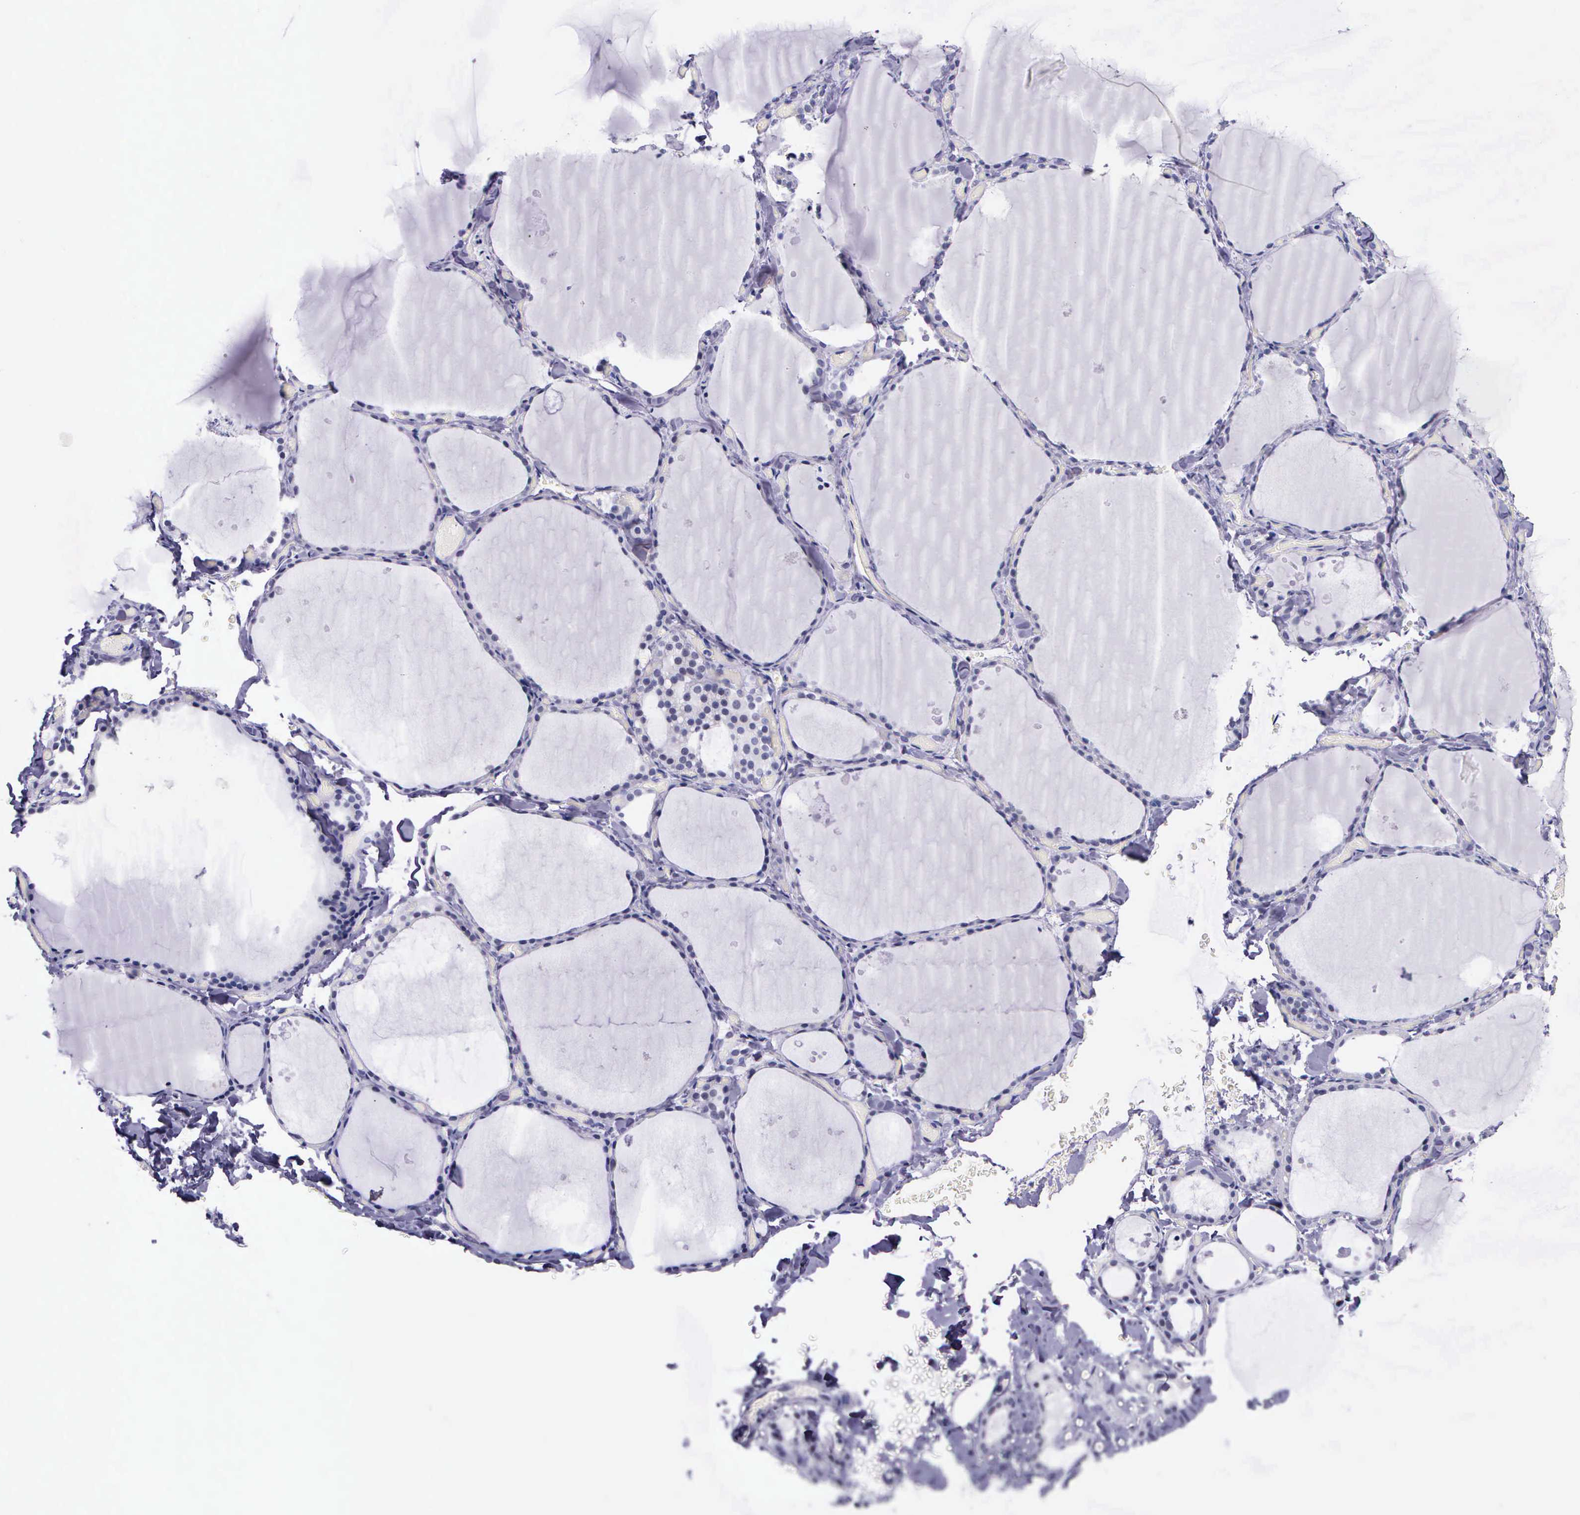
{"staining": {"intensity": "negative", "quantity": "none", "location": "none"}, "tissue": "thyroid gland", "cell_type": "Glandular cells", "image_type": "normal", "snomed": [{"axis": "morphology", "description": "Normal tissue, NOS"}, {"axis": "topography", "description": "Thyroid gland"}], "caption": "Human thyroid gland stained for a protein using immunohistochemistry (IHC) demonstrates no staining in glandular cells.", "gene": "AHNAK2", "patient": {"sex": "male", "age": 34}}